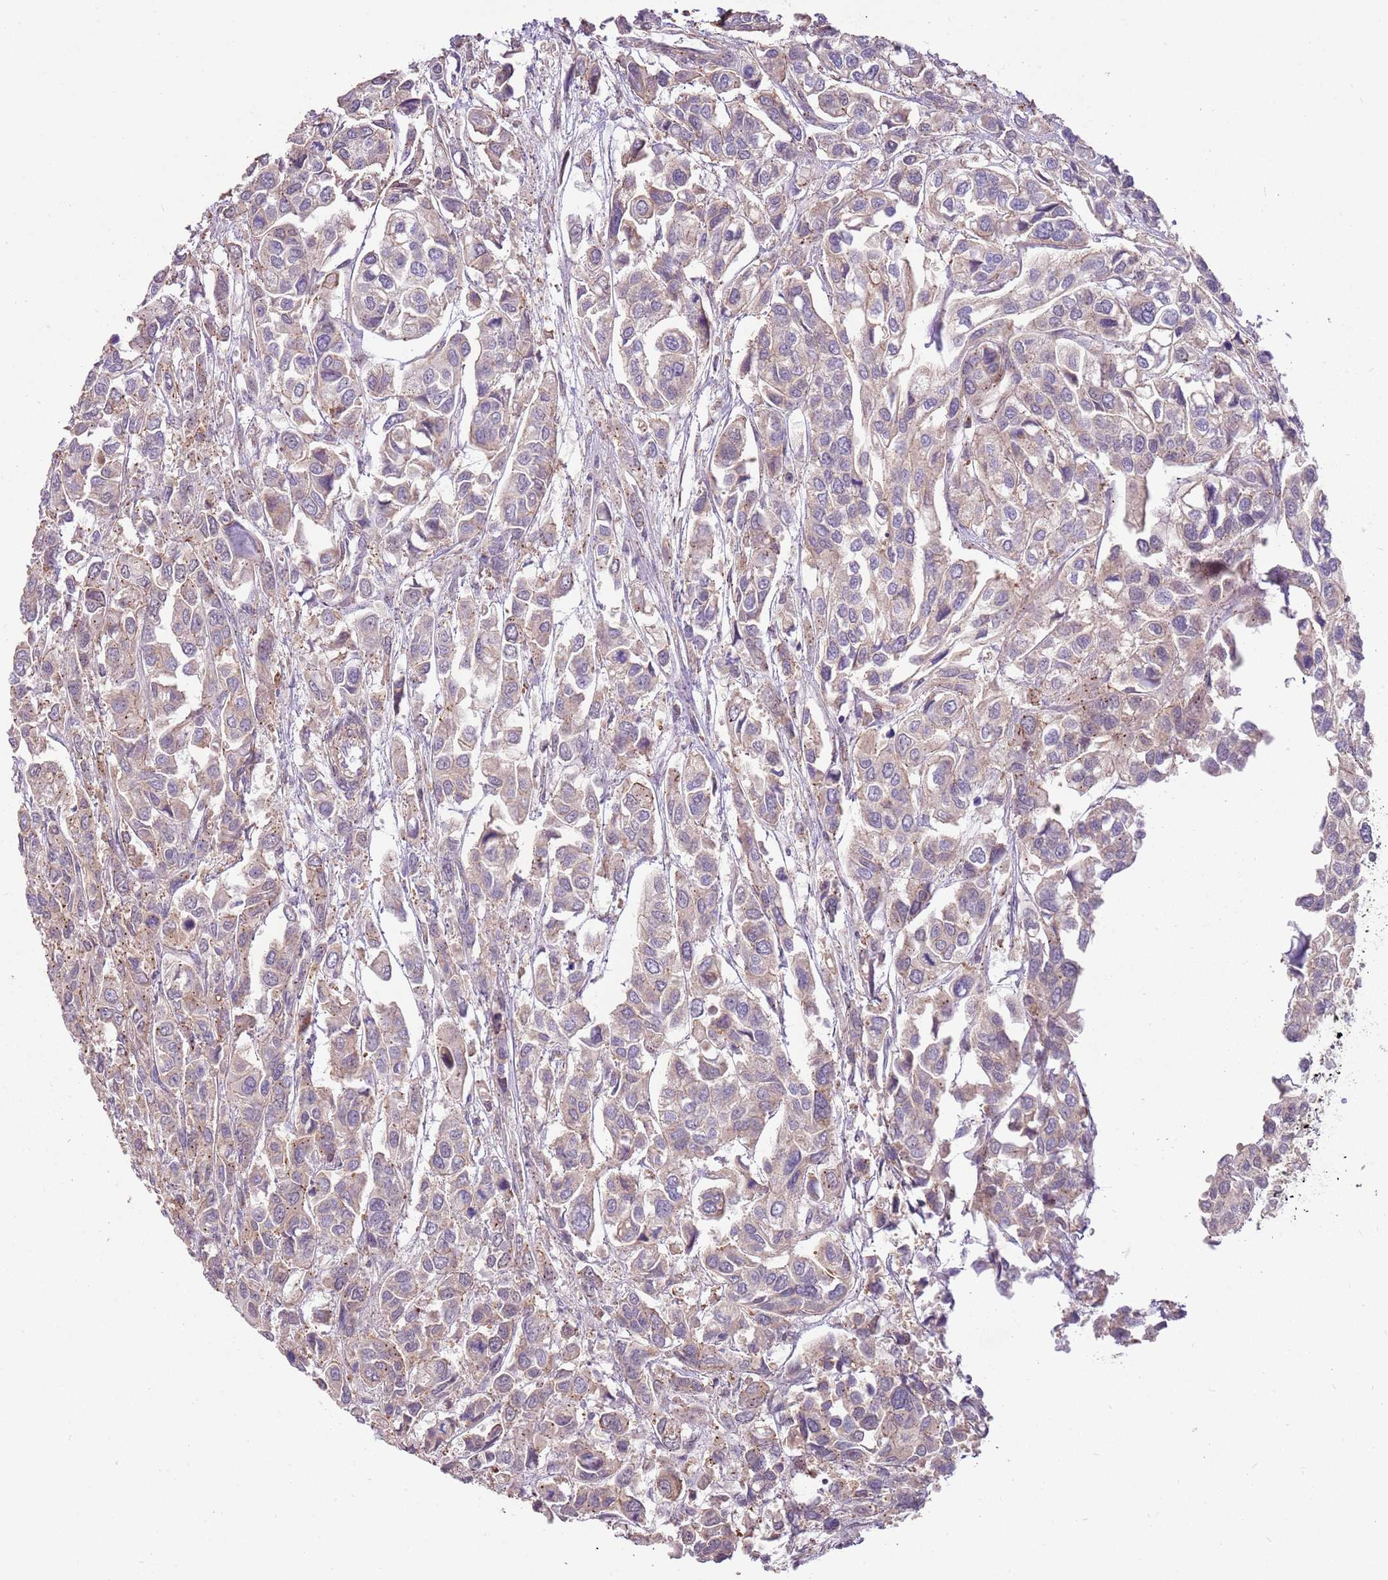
{"staining": {"intensity": "weak", "quantity": "<25%", "location": "cytoplasmic/membranous"}, "tissue": "urothelial cancer", "cell_type": "Tumor cells", "image_type": "cancer", "snomed": [{"axis": "morphology", "description": "Urothelial carcinoma, High grade"}, {"axis": "topography", "description": "Urinary bladder"}], "caption": "High magnification brightfield microscopy of urothelial cancer stained with DAB (brown) and counterstained with hematoxylin (blue): tumor cells show no significant staining.", "gene": "SPATA31D1", "patient": {"sex": "male", "age": 67}}